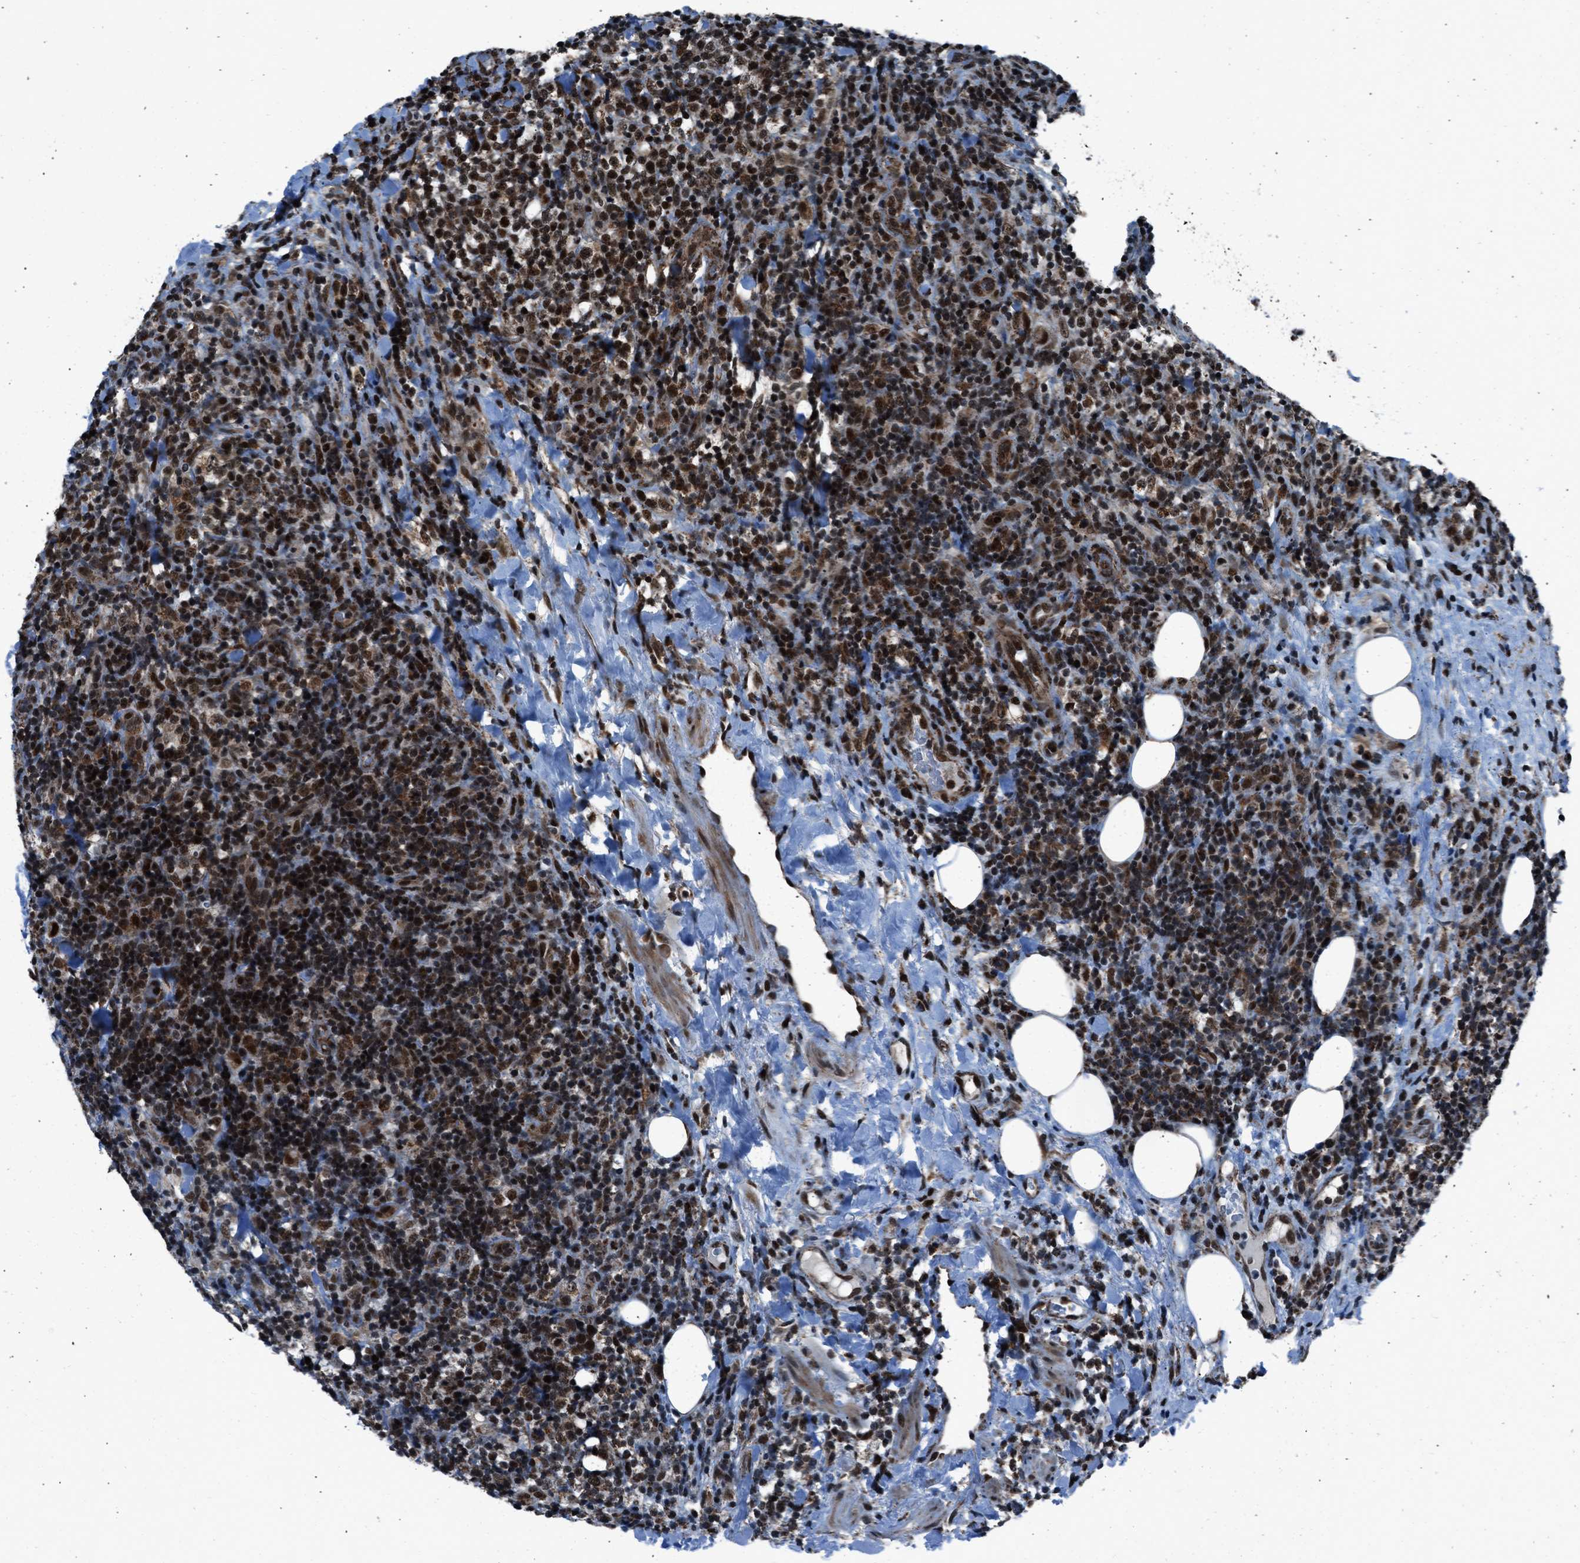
{"staining": {"intensity": "moderate", "quantity": ">75%", "location": "cytoplasmic/membranous,nuclear"}, "tissue": "lymphoma", "cell_type": "Tumor cells", "image_type": "cancer", "snomed": [{"axis": "morphology", "description": "Malignant lymphoma, non-Hodgkin's type, High grade"}, {"axis": "topography", "description": "Lymph node"}], "caption": "Moderate cytoplasmic/membranous and nuclear protein positivity is seen in approximately >75% of tumor cells in lymphoma.", "gene": "MORC3", "patient": {"sex": "female", "age": 76}}